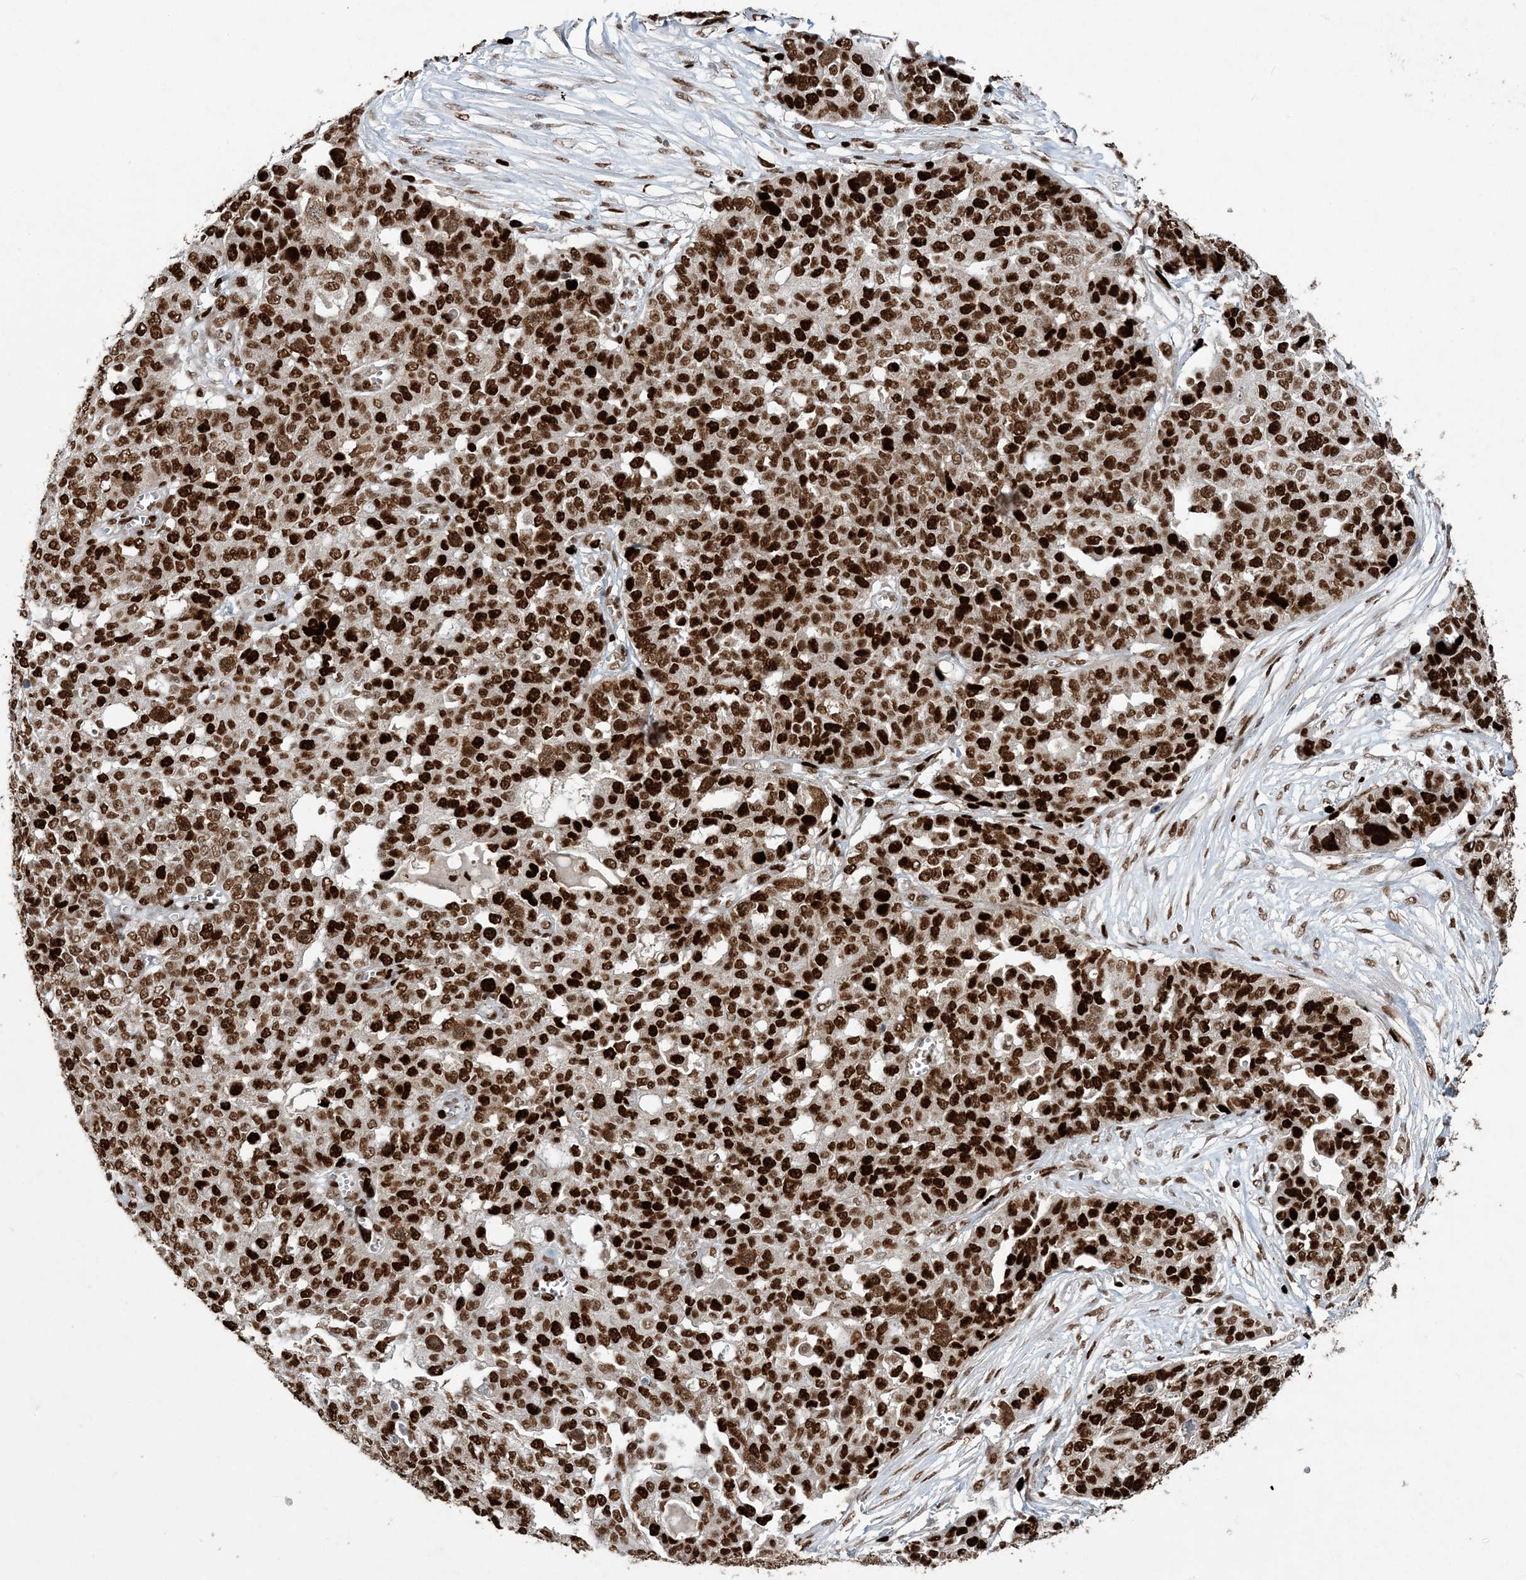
{"staining": {"intensity": "strong", "quantity": ">75%", "location": "nuclear"}, "tissue": "ovarian cancer", "cell_type": "Tumor cells", "image_type": "cancer", "snomed": [{"axis": "morphology", "description": "Cystadenocarcinoma, serous, NOS"}, {"axis": "topography", "description": "Soft tissue"}, {"axis": "topography", "description": "Ovary"}], "caption": "High-power microscopy captured an immunohistochemistry (IHC) image of serous cystadenocarcinoma (ovarian), revealing strong nuclear positivity in about >75% of tumor cells.", "gene": "LIG1", "patient": {"sex": "female", "age": 57}}